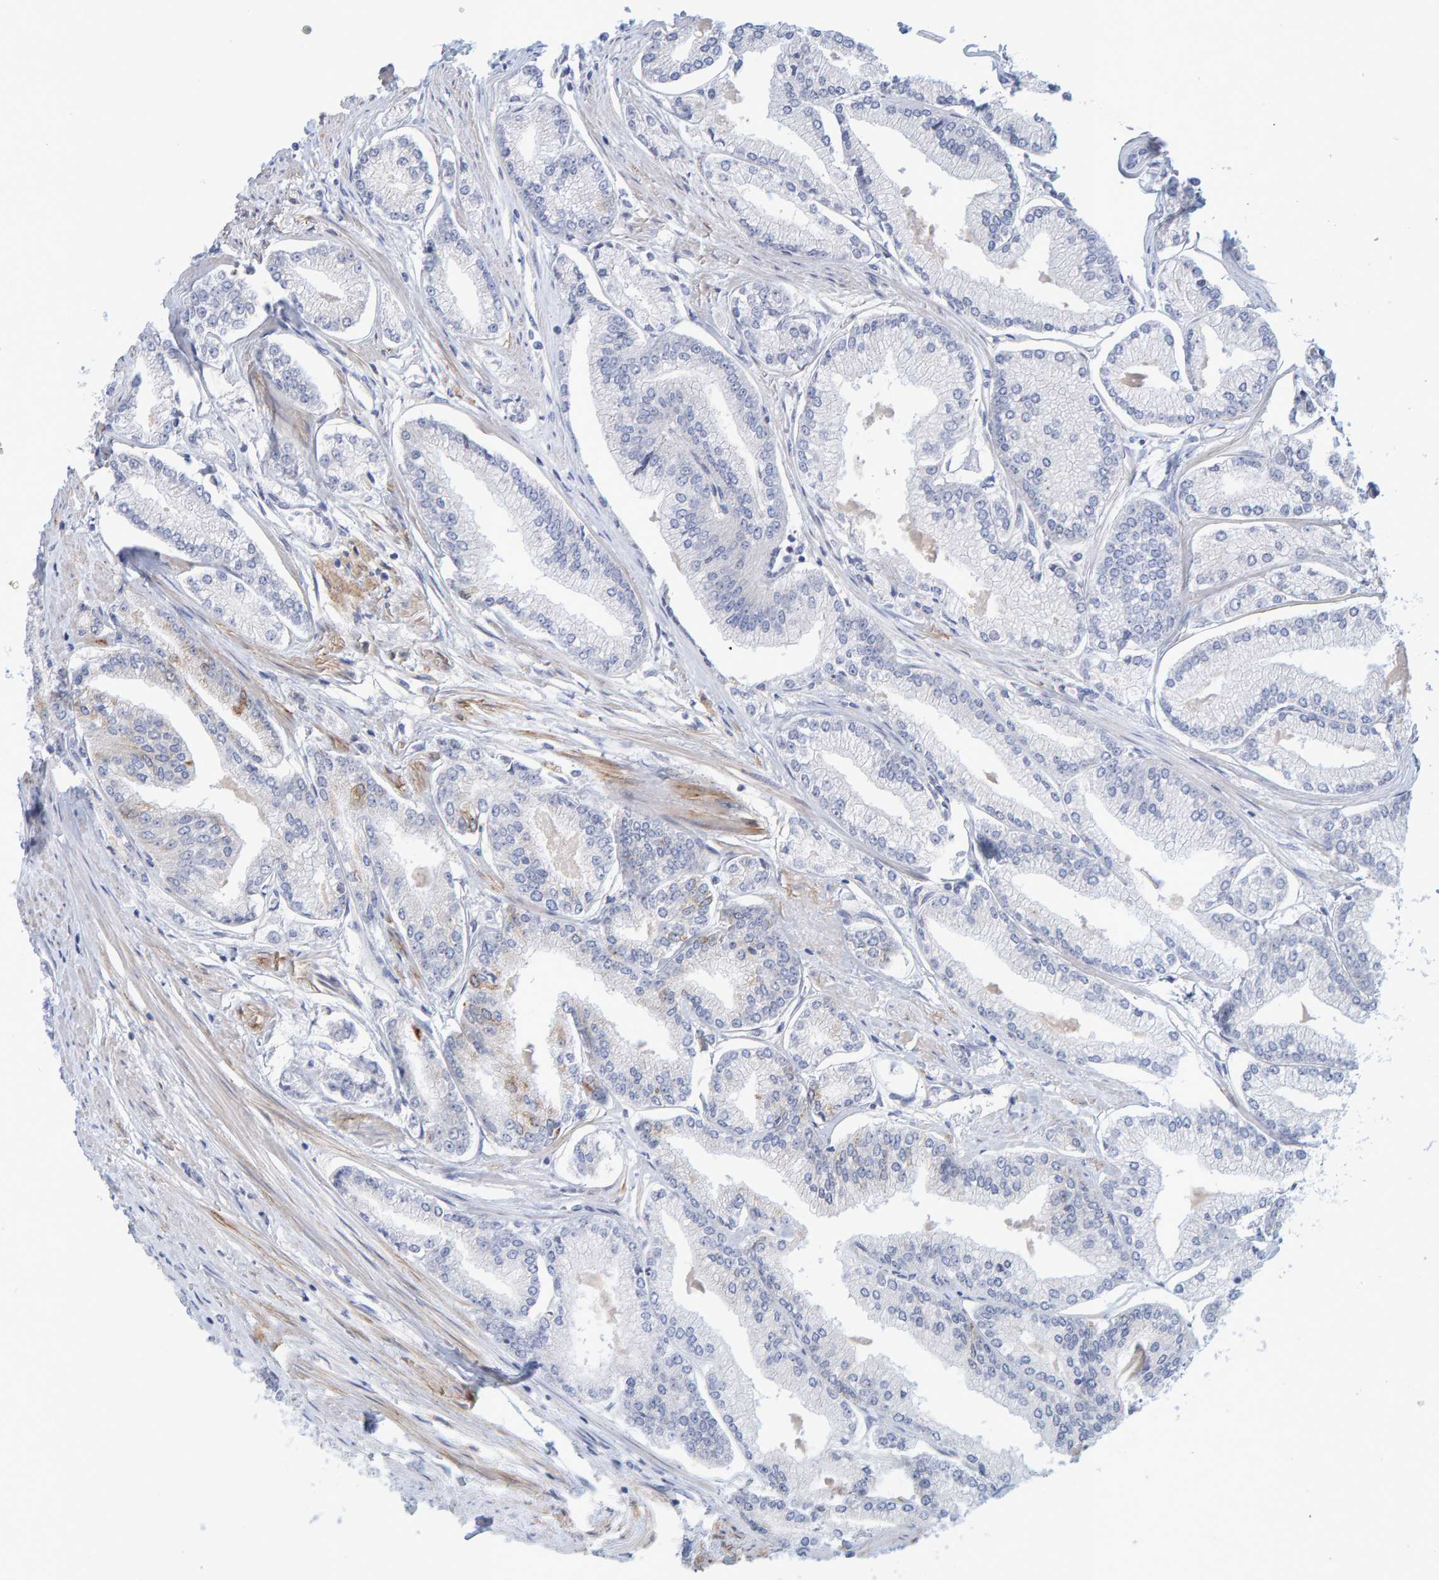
{"staining": {"intensity": "negative", "quantity": "none", "location": "none"}, "tissue": "prostate cancer", "cell_type": "Tumor cells", "image_type": "cancer", "snomed": [{"axis": "morphology", "description": "Adenocarcinoma, Low grade"}, {"axis": "topography", "description": "Prostate"}], "caption": "Photomicrograph shows no significant protein expression in tumor cells of prostate low-grade adenocarcinoma.", "gene": "ZNF77", "patient": {"sex": "male", "age": 52}}